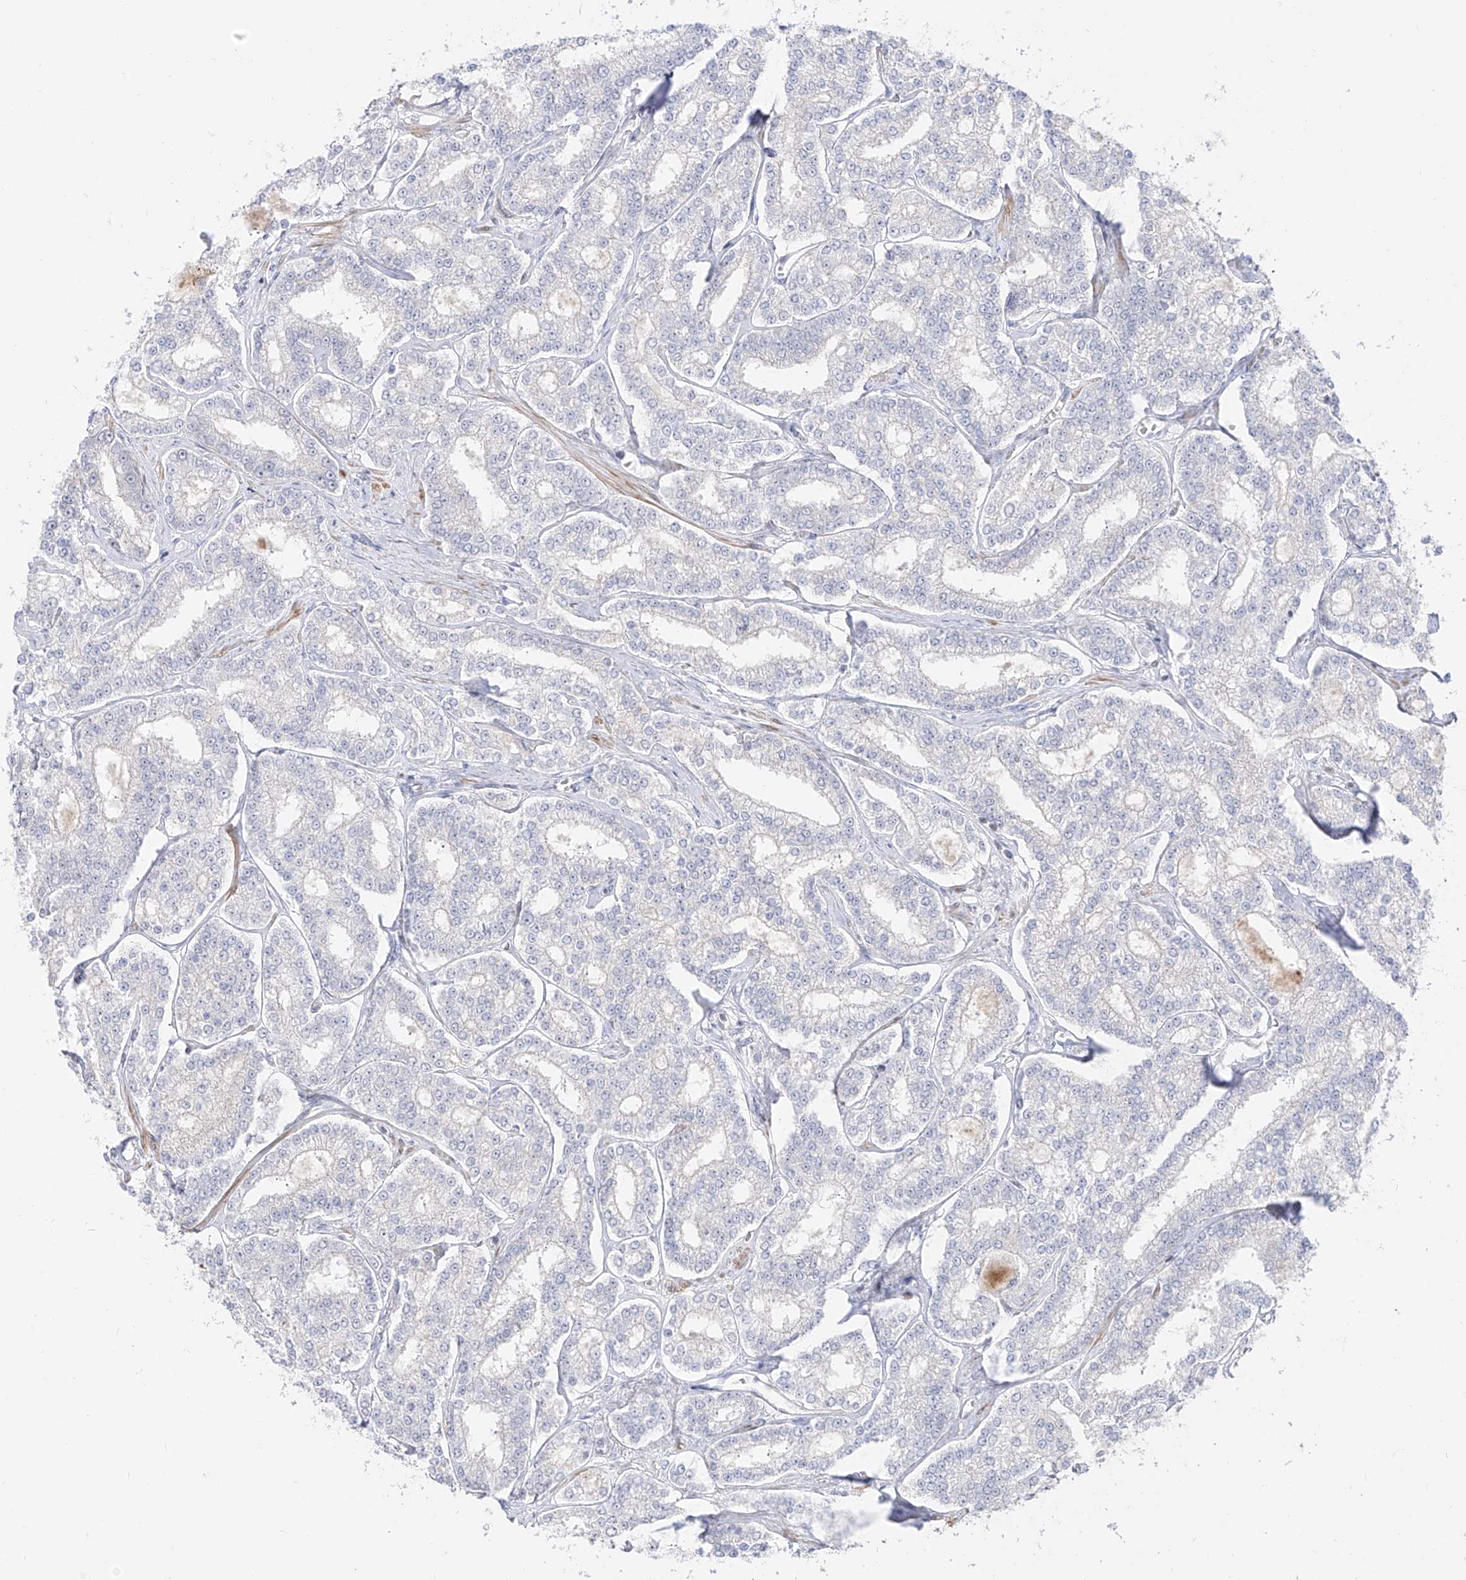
{"staining": {"intensity": "negative", "quantity": "none", "location": "none"}, "tissue": "prostate cancer", "cell_type": "Tumor cells", "image_type": "cancer", "snomed": [{"axis": "morphology", "description": "Normal tissue, NOS"}, {"axis": "morphology", "description": "Adenocarcinoma, High grade"}, {"axis": "topography", "description": "Prostate"}], "caption": "DAB (3,3'-diaminobenzidine) immunohistochemical staining of human prostate cancer (adenocarcinoma (high-grade)) exhibits no significant staining in tumor cells.", "gene": "ZNF180", "patient": {"sex": "male", "age": 83}}